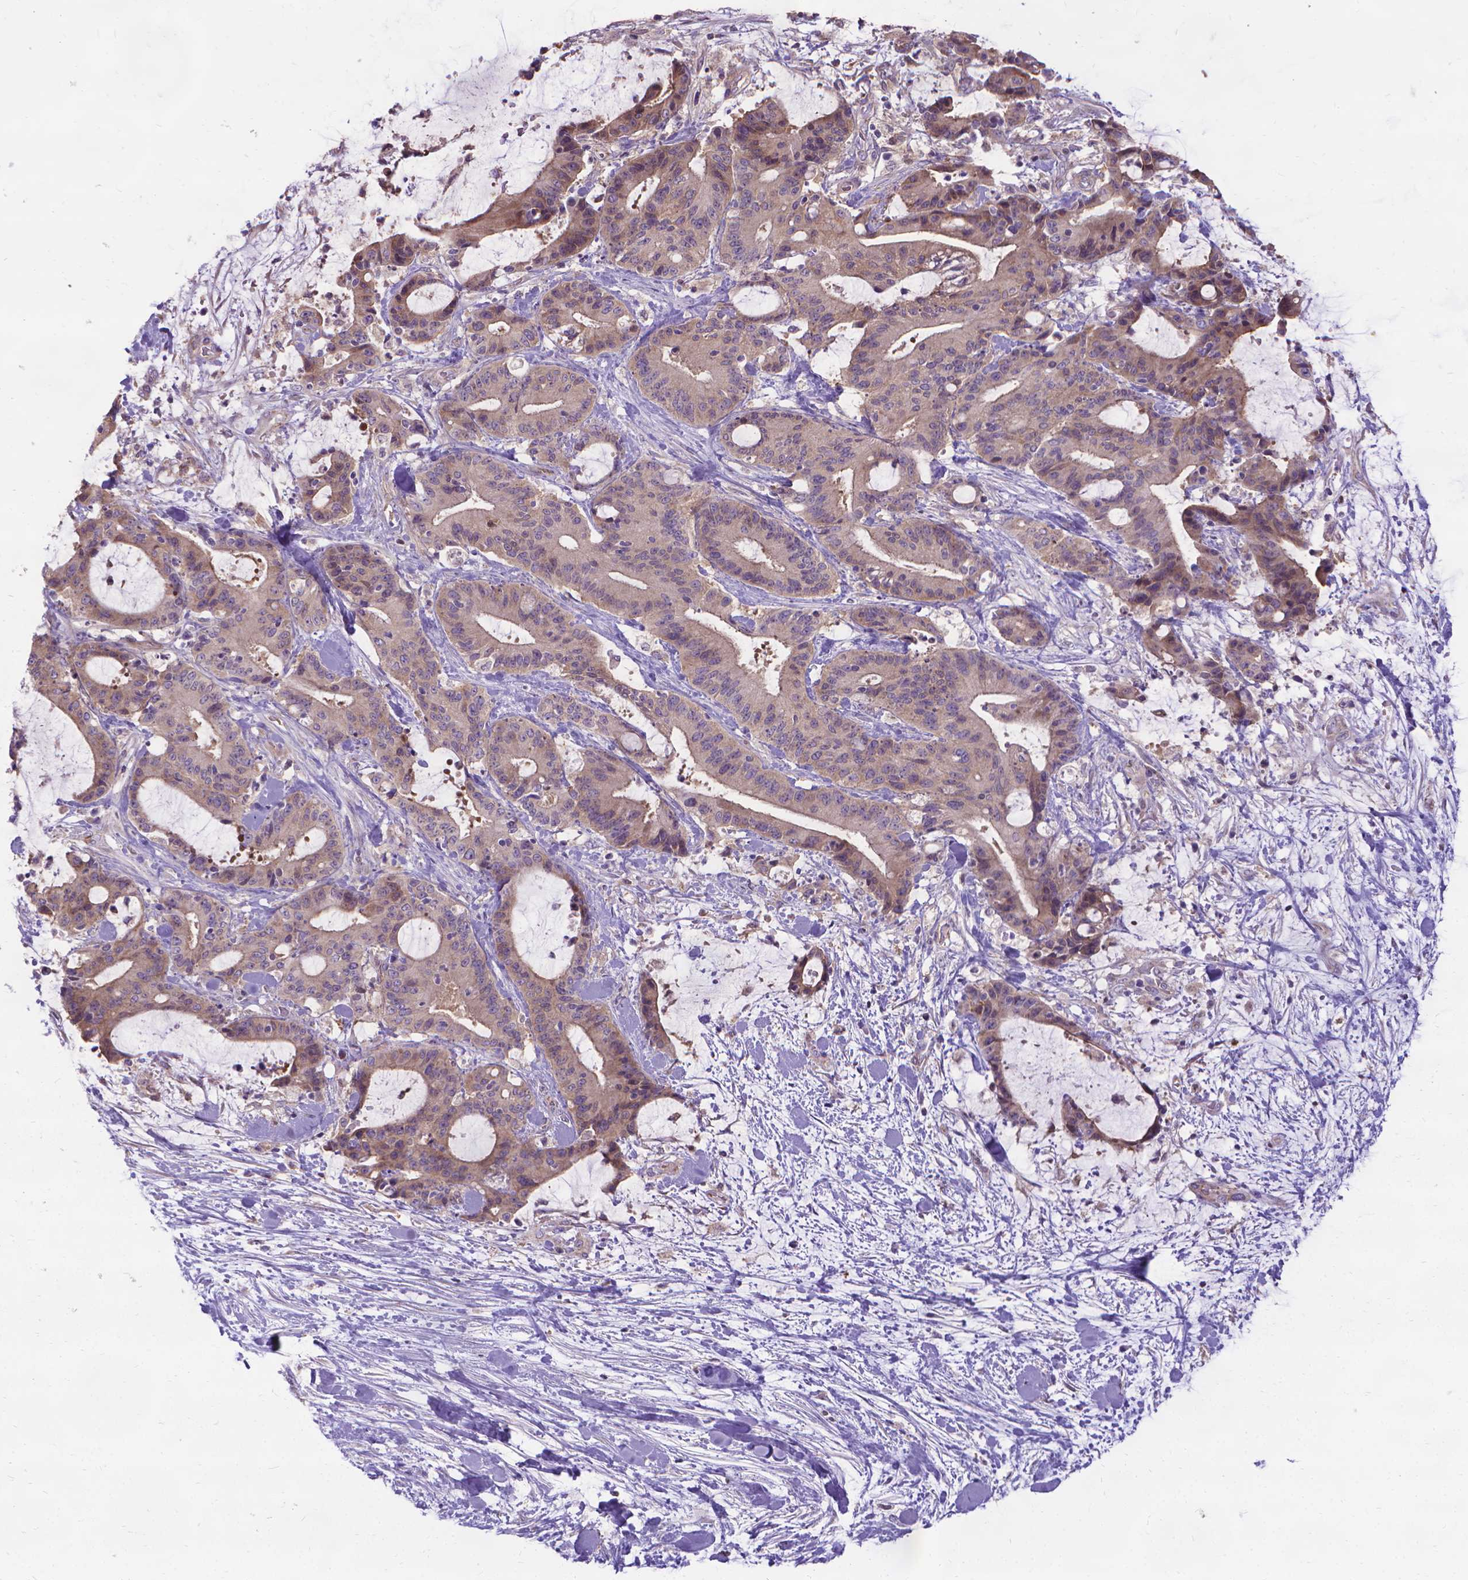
{"staining": {"intensity": "moderate", "quantity": "<25%", "location": "cytoplasmic/membranous"}, "tissue": "liver cancer", "cell_type": "Tumor cells", "image_type": "cancer", "snomed": [{"axis": "morphology", "description": "Cholangiocarcinoma"}, {"axis": "topography", "description": "Liver"}], "caption": "This image reveals liver cholangiocarcinoma stained with immunohistochemistry to label a protein in brown. The cytoplasmic/membranous of tumor cells show moderate positivity for the protein. Nuclei are counter-stained blue.", "gene": "CFAP299", "patient": {"sex": "female", "age": 73}}